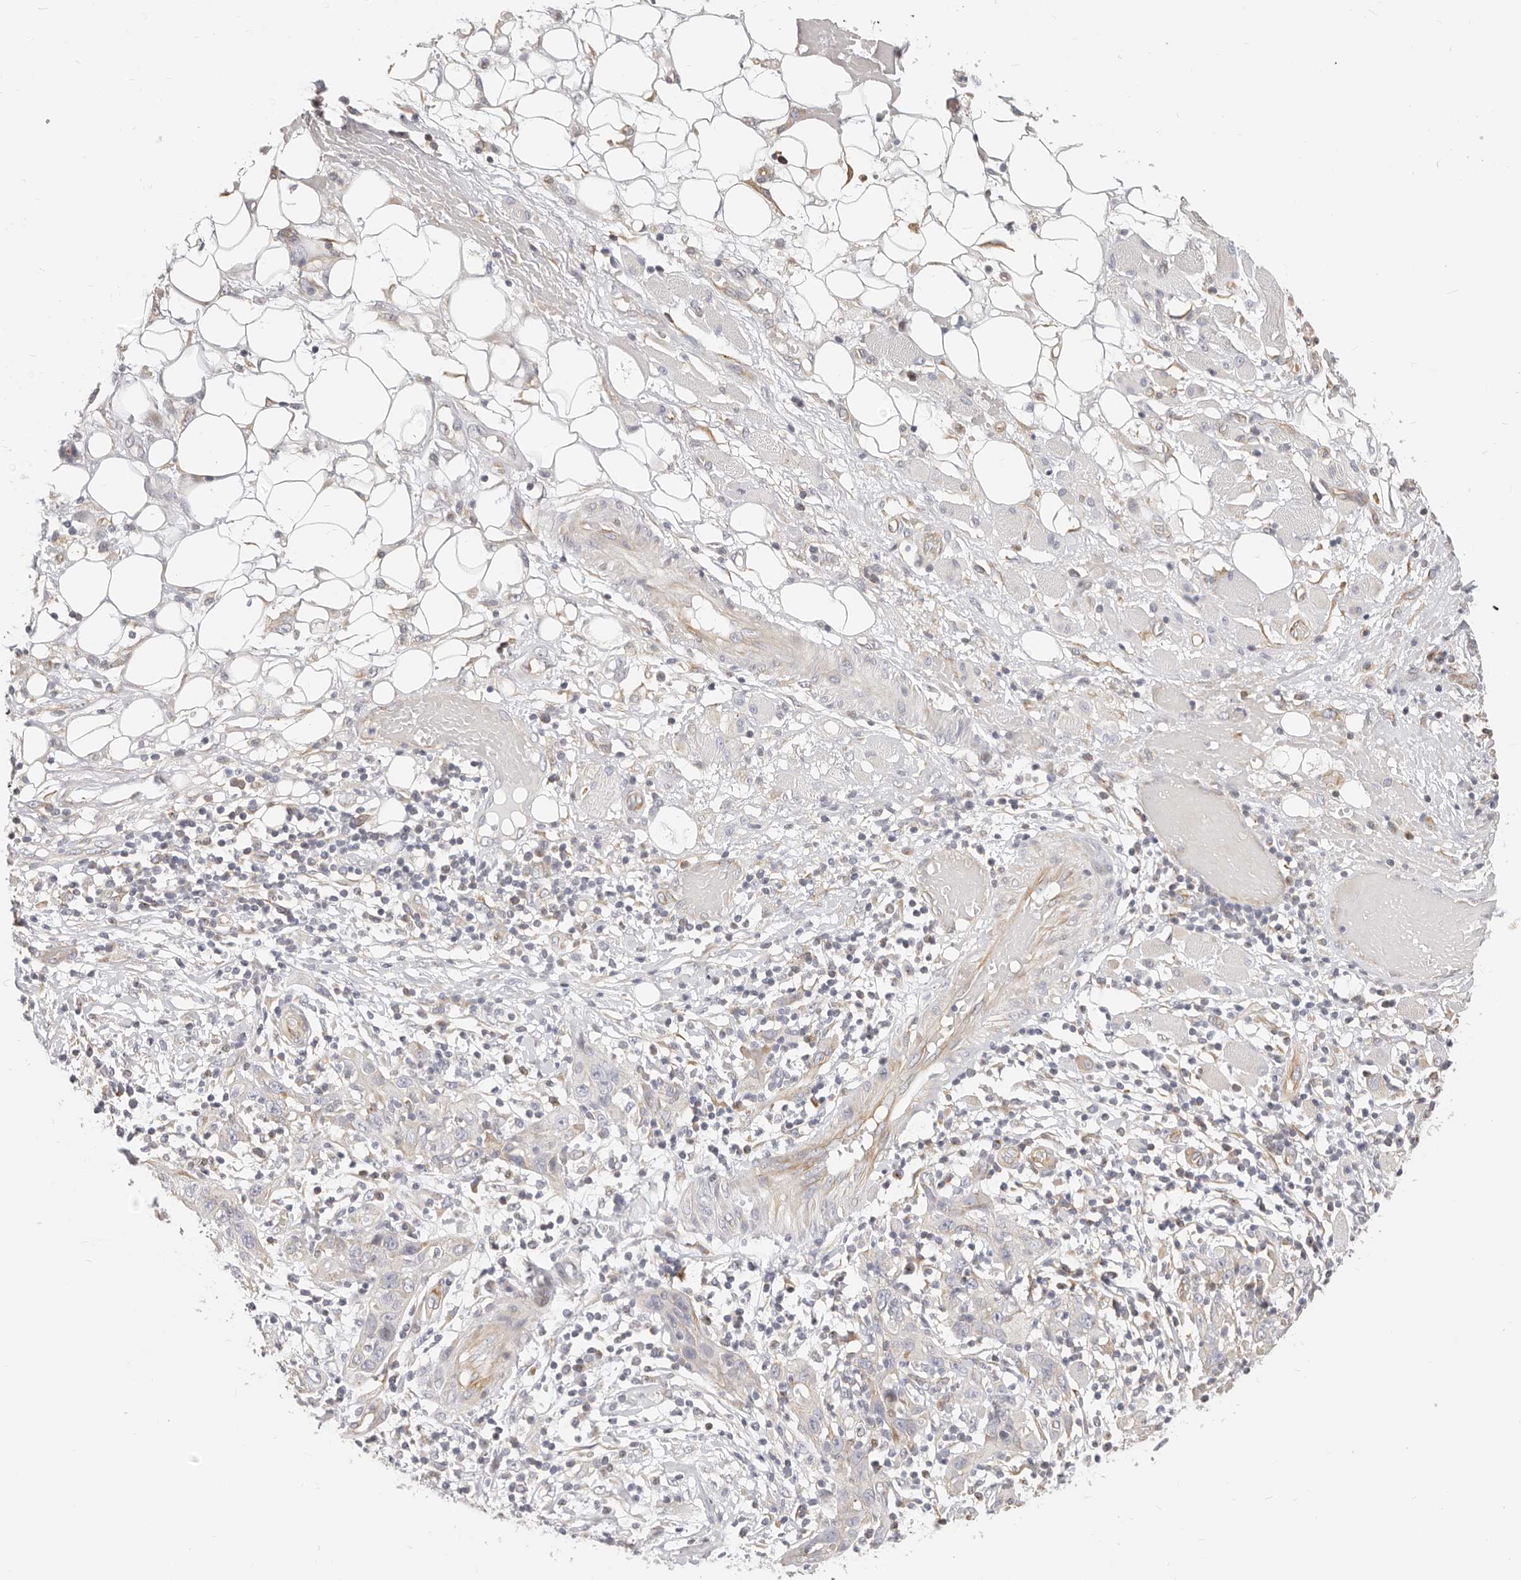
{"staining": {"intensity": "negative", "quantity": "none", "location": "none"}, "tissue": "skin cancer", "cell_type": "Tumor cells", "image_type": "cancer", "snomed": [{"axis": "morphology", "description": "Squamous cell carcinoma, NOS"}, {"axis": "topography", "description": "Skin"}], "caption": "This is an immunohistochemistry (IHC) photomicrograph of human squamous cell carcinoma (skin). There is no staining in tumor cells.", "gene": "DTNBP1", "patient": {"sex": "female", "age": 88}}